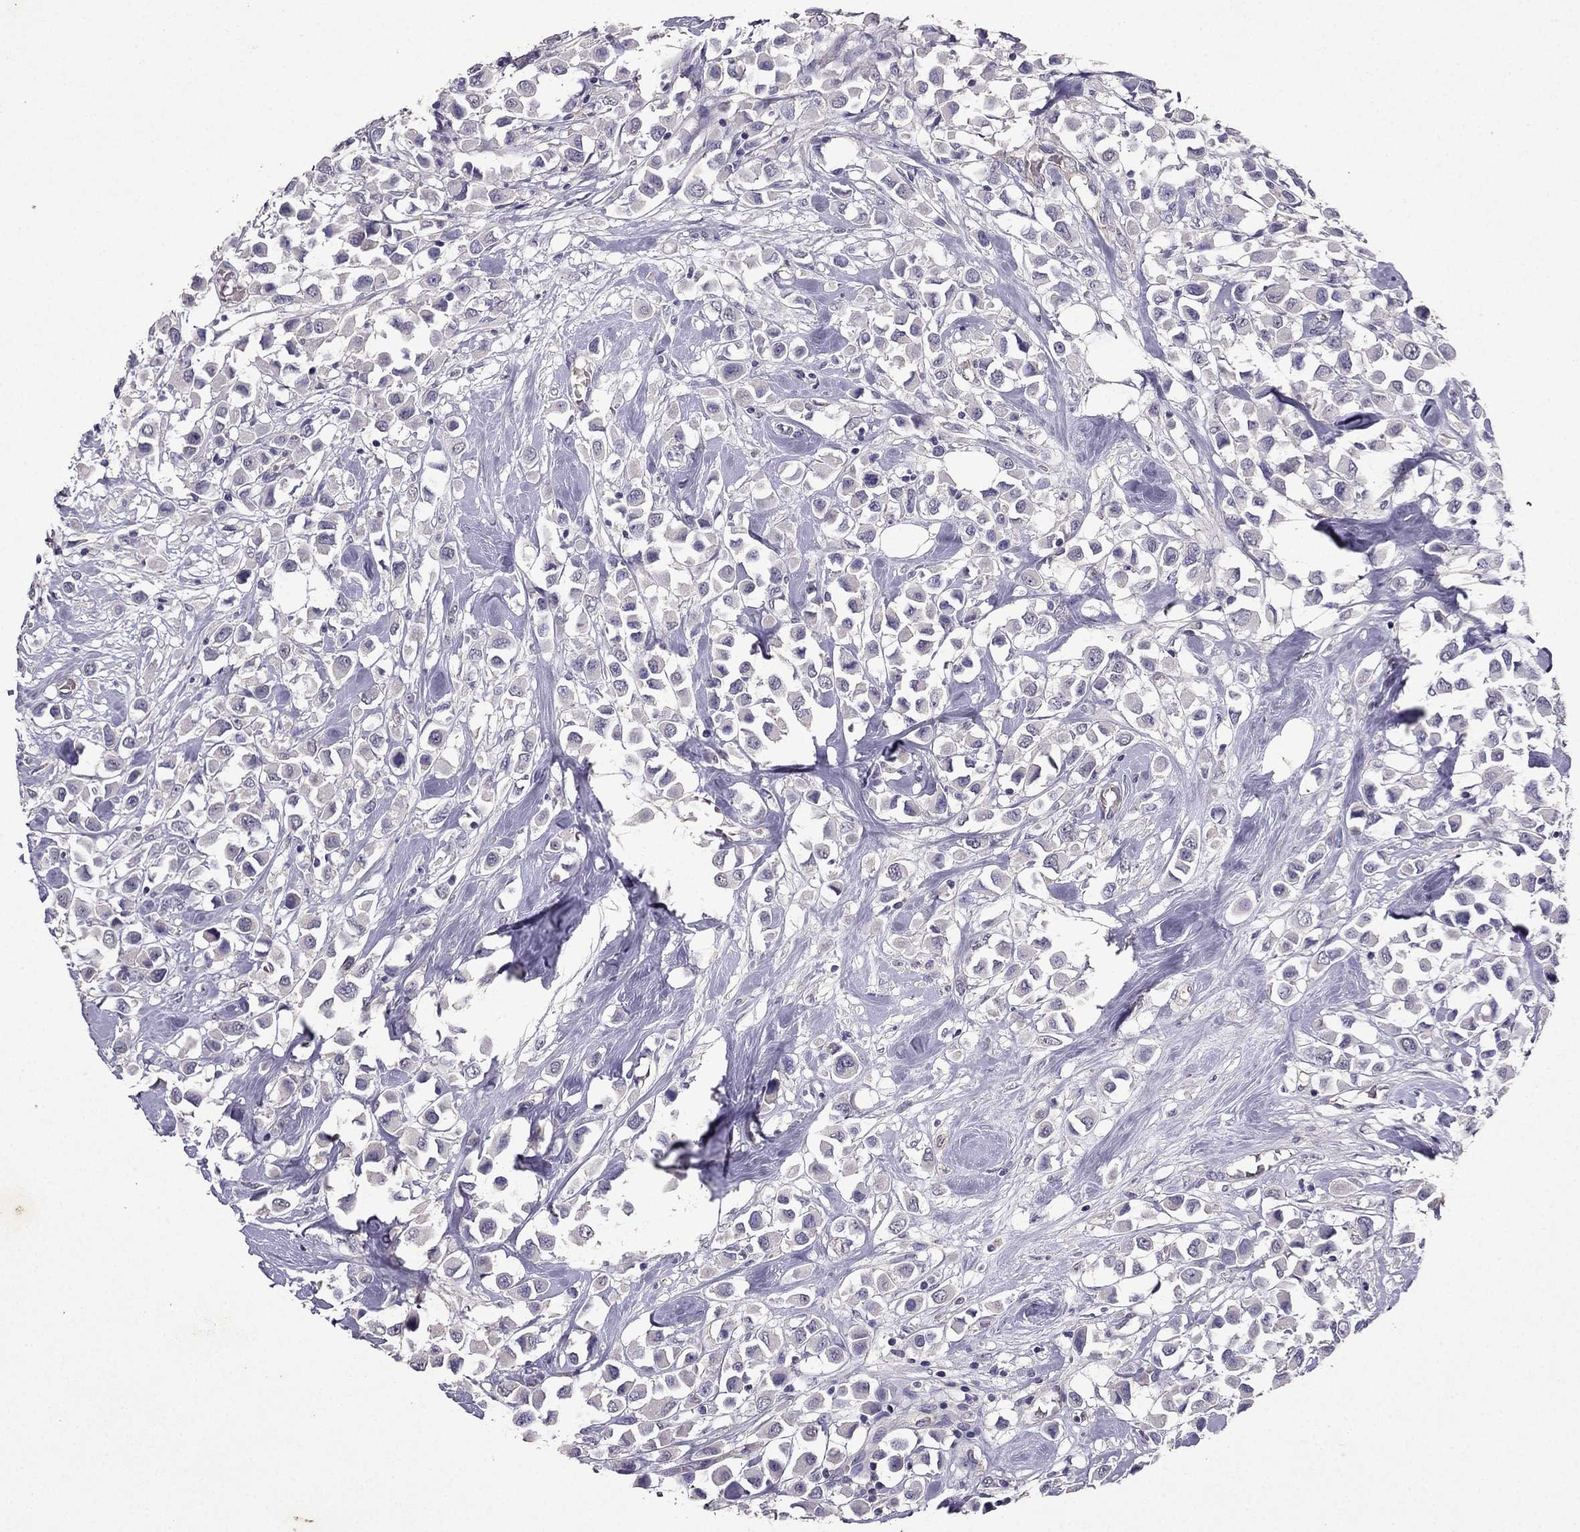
{"staining": {"intensity": "negative", "quantity": "none", "location": "none"}, "tissue": "breast cancer", "cell_type": "Tumor cells", "image_type": "cancer", "snomed": [{"axis": "morphology", "description": "Duct carcinoma"}, {"axis": "topography", "description": "Breast"}], "caption": "Immunohistochemical staining of infiltrating ductal carcinoma (breast) demonstrates no significant expression in tumor cells.", "gene": "RFLNB", "patient": {"sex": "female", "age": 61}}